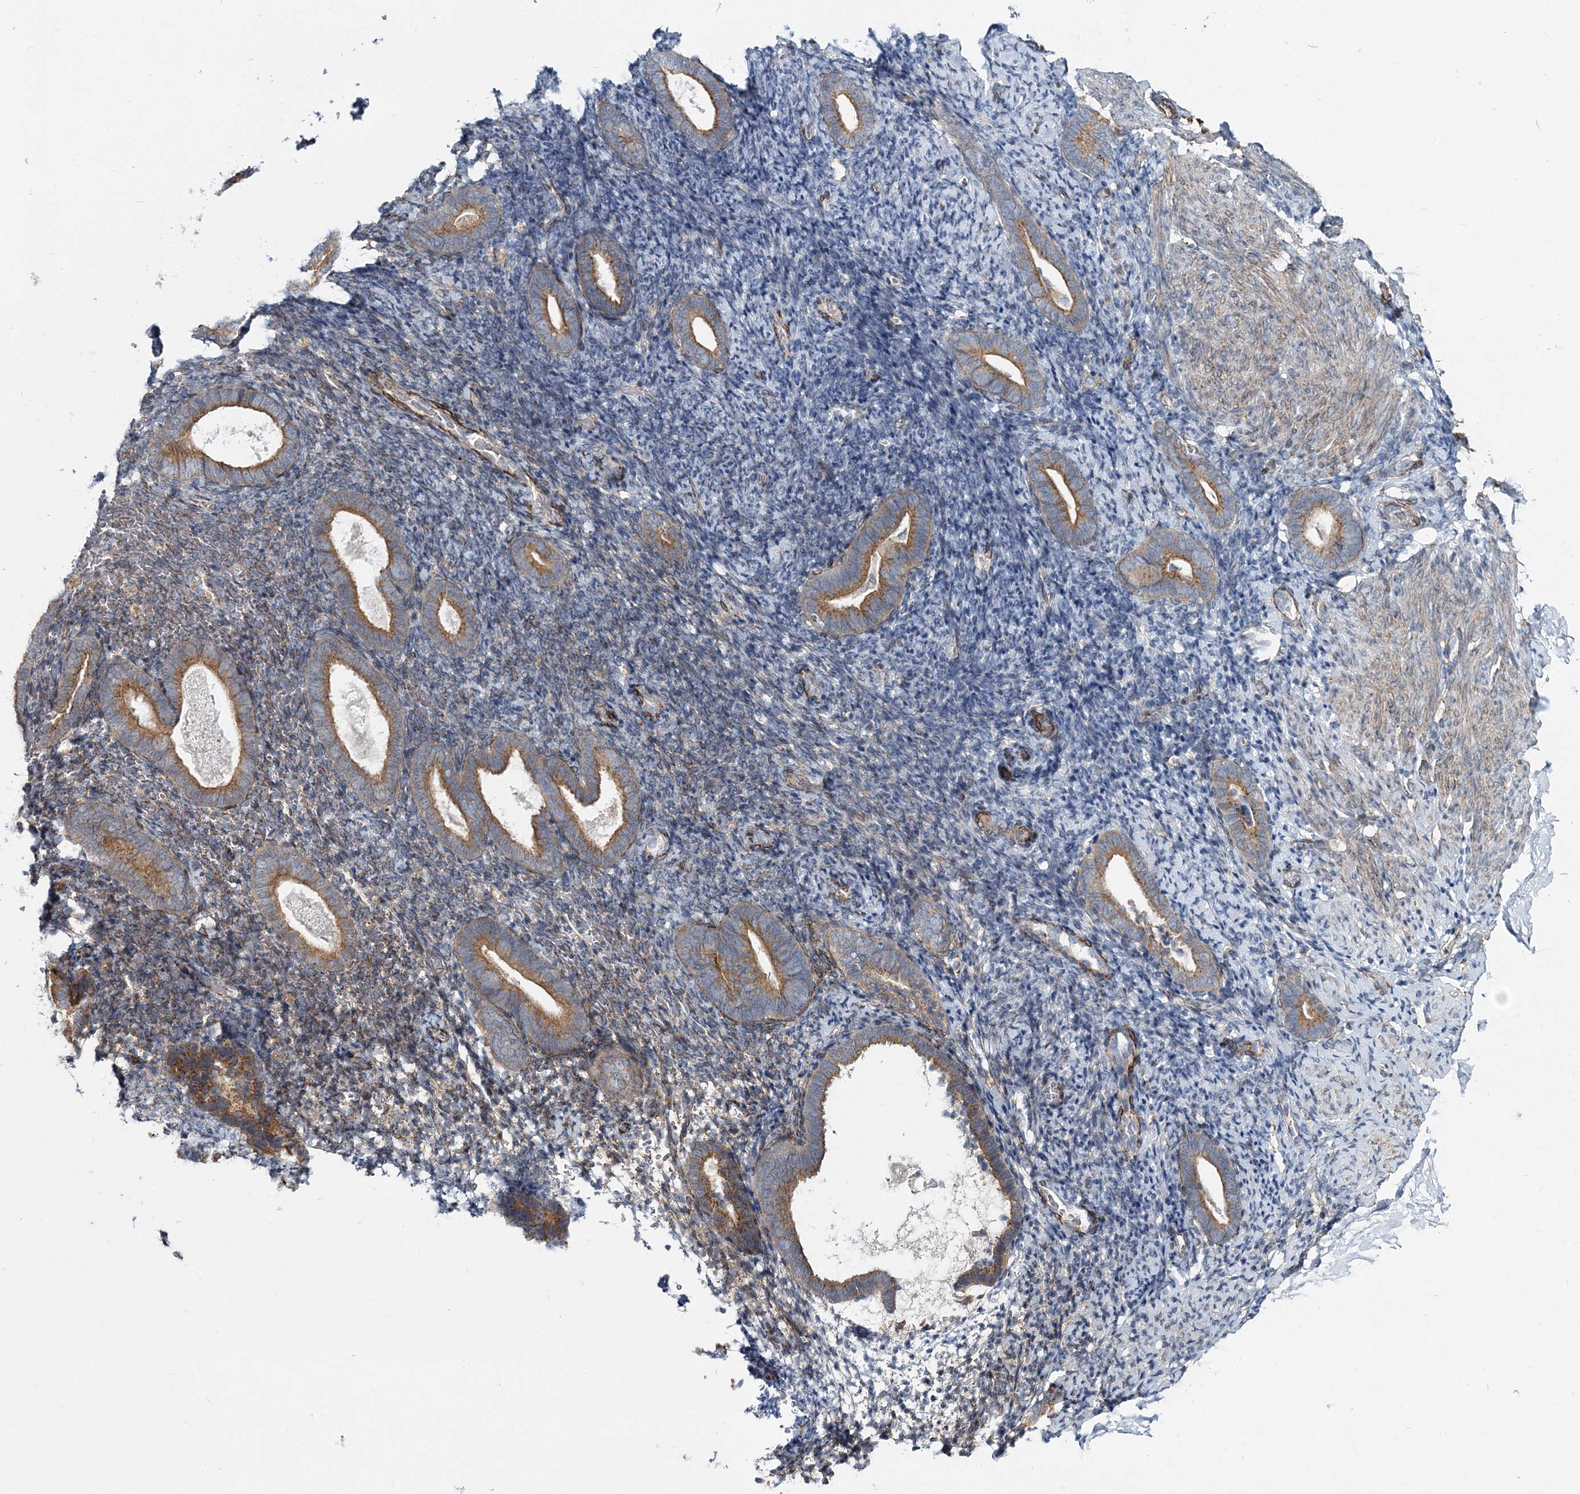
{"staining": {"intensity": "weak", "quantity": "<25%", "location": "cytoplasmic/membranous"}, "tissue": "endometrium", "cell_type": "Cells in endometrial stroma", "image_type": "normal", "snomed": [{"axis": "morphology", "description": "Normal tissue, NOS"}, {"axis": "topography", "description": "Endometrium"}], "caption": "Immunohistochemical staining of unremarkable human endometrium displays no significant staining in cells in endometrial stroma. (DAB (3,3'-diaminobenzidine) IHC visualized using brightfield microscopy, high magnification).", "gene": "NBAS", "patient": {"sex": "female", "age": 51}}